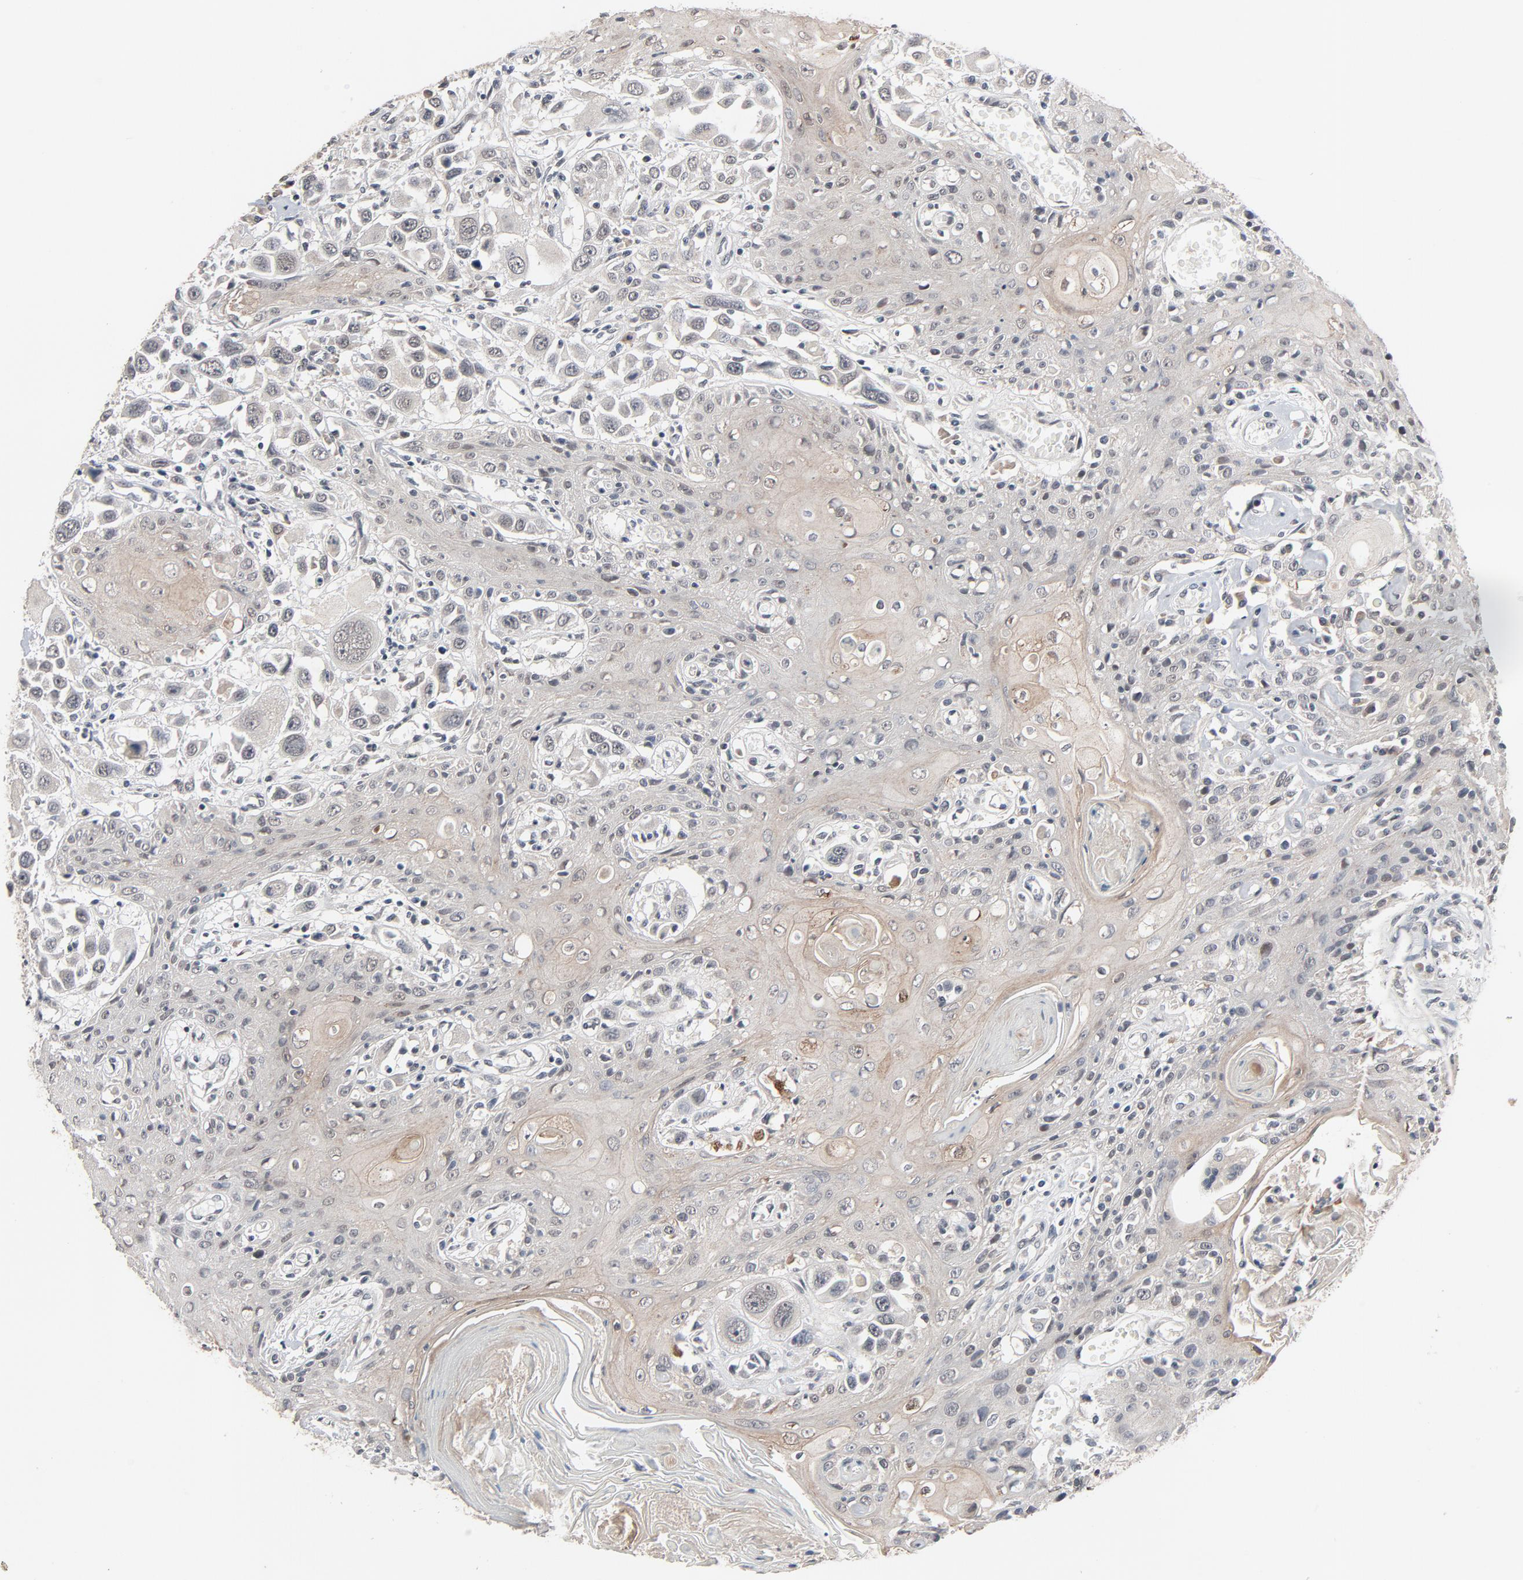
{"staining": {"intensity": "moderate", "quantity": "25%-75%", "location": "cytoplasmic/membranous"}, "tissue": "head and neck cancer", "cell_type": "Tumor cells", "image_type": "cancer", "snomed": [{"axis": "morphology", "description": "Squamous cell carcinoma, NOS"}, {"axis": "topography", "description": "Oral tissue"}, {"axis": "topography", "description": "Head-Neck"}], "caption": "This photomicrograph shows squamous cell carcinoma (head and neck) stained with immunohistochemistry to label a protein in brown. The cytoplasmic/membranous of tumor cells show moderate positivity for the protein. Nuclei are counter-stained blue.", "gene": "MT3", "patient": {"sex": "female", "age": 76}}